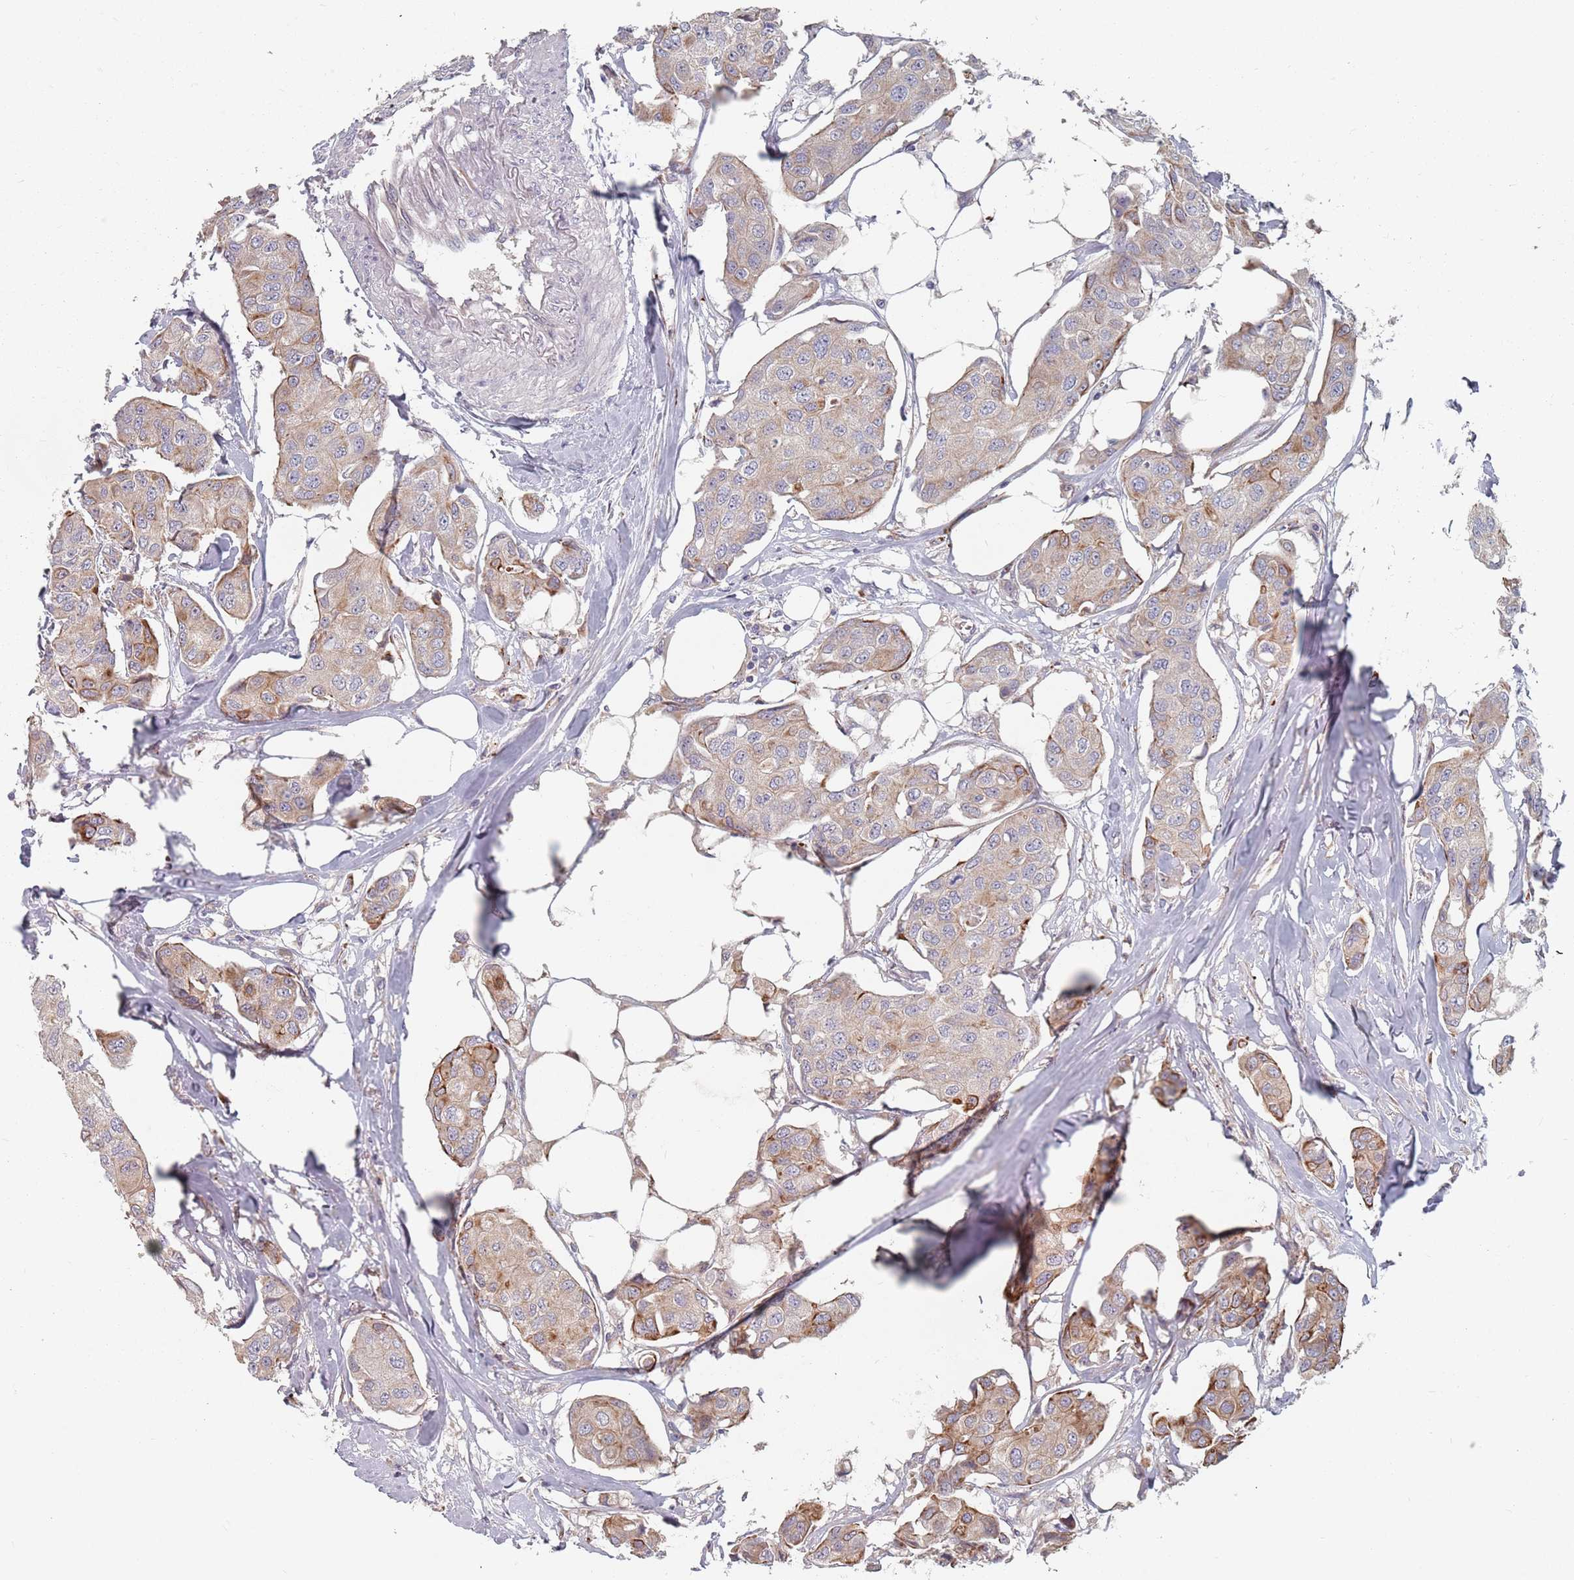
{"staining": {"intensity": "weak", "quantity": "25%-75%", "location": "cytoplasmic/membranous"}, "tissue": "breast cancer", "cell_type": "Tumor cells", "image_type": "cancer", "snomed": [{"axis": "morphology", "description": "Duct carcinoma"}, {"axis": "topography", "description": "Breast"}, {"axis": "topography", "description": "Lymph node"}], "caption": "A photomicrograph of human breast cancer (intraductal carcinoma) stained for a protein shows weak cytoplasmic/membranous brown staining in tumor cells. The staining was performed using DAB to visualize the protein expression in brown, while the nuclei were stained in blue with hematoxylin (Magnification: 20x).", "gene": "ADAL", "patient": {"sex": "female", "age": 80}}